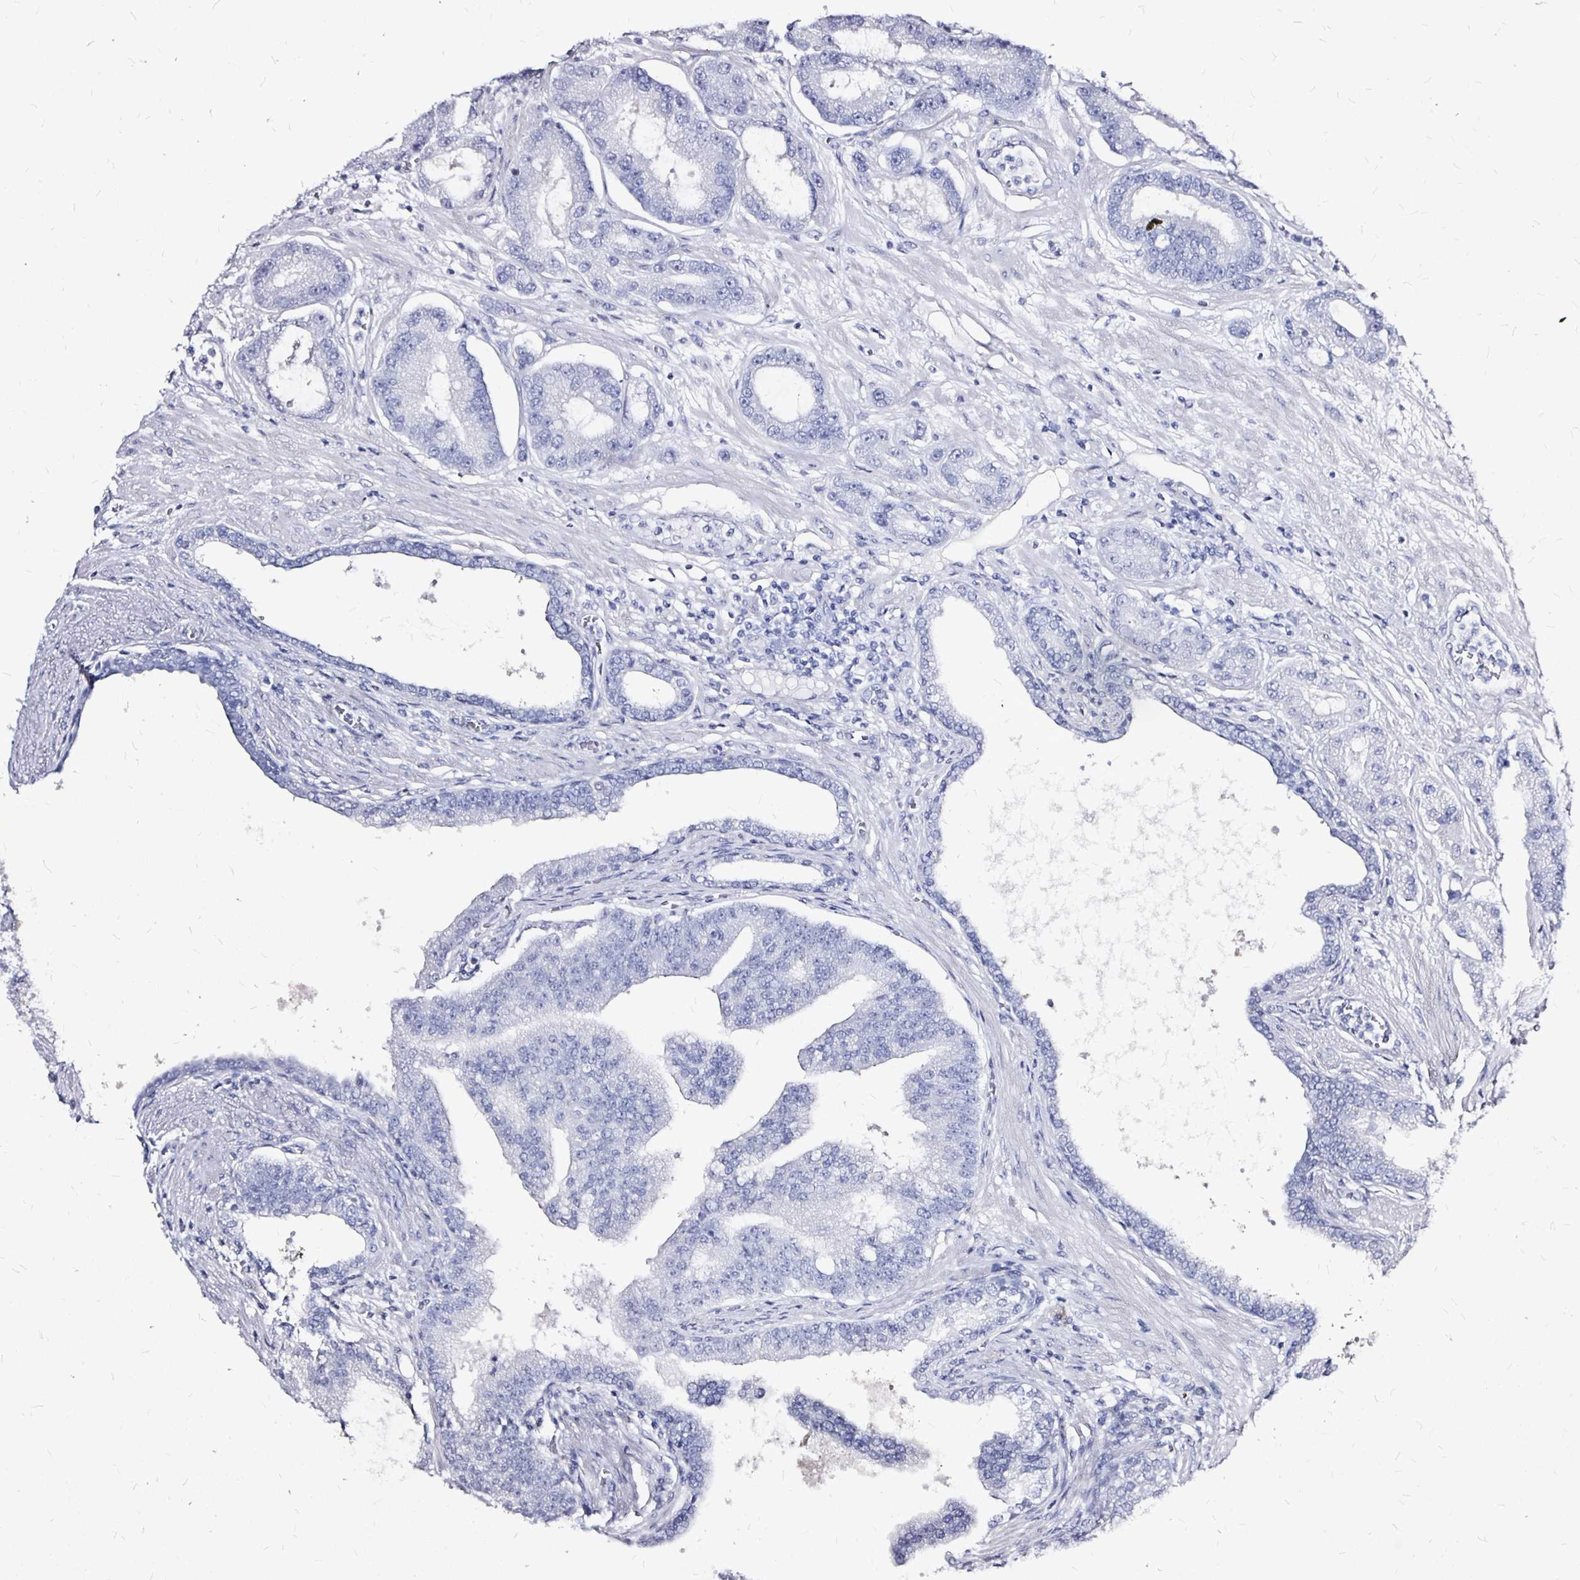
{"staining": {"intensity": "negative", "quantity": "none", "location": "none"}, "tissue": "prostate cancer", "cell_type": "Tumor cells", "image_type": "cancer", "snomed": [{"axis": "morphology", "description": "Adenocarcinoma, High grade"}, {"axis": "topography", "description": "Prostate"}], "caption": "Immunohistochemistry (IHC) of prostate cancer (high-grade adenocarcinoma) demonstrates no staining in tumor cells.", "gene": "LUZP4", "patient": {"sex": "male", "age": 65}}